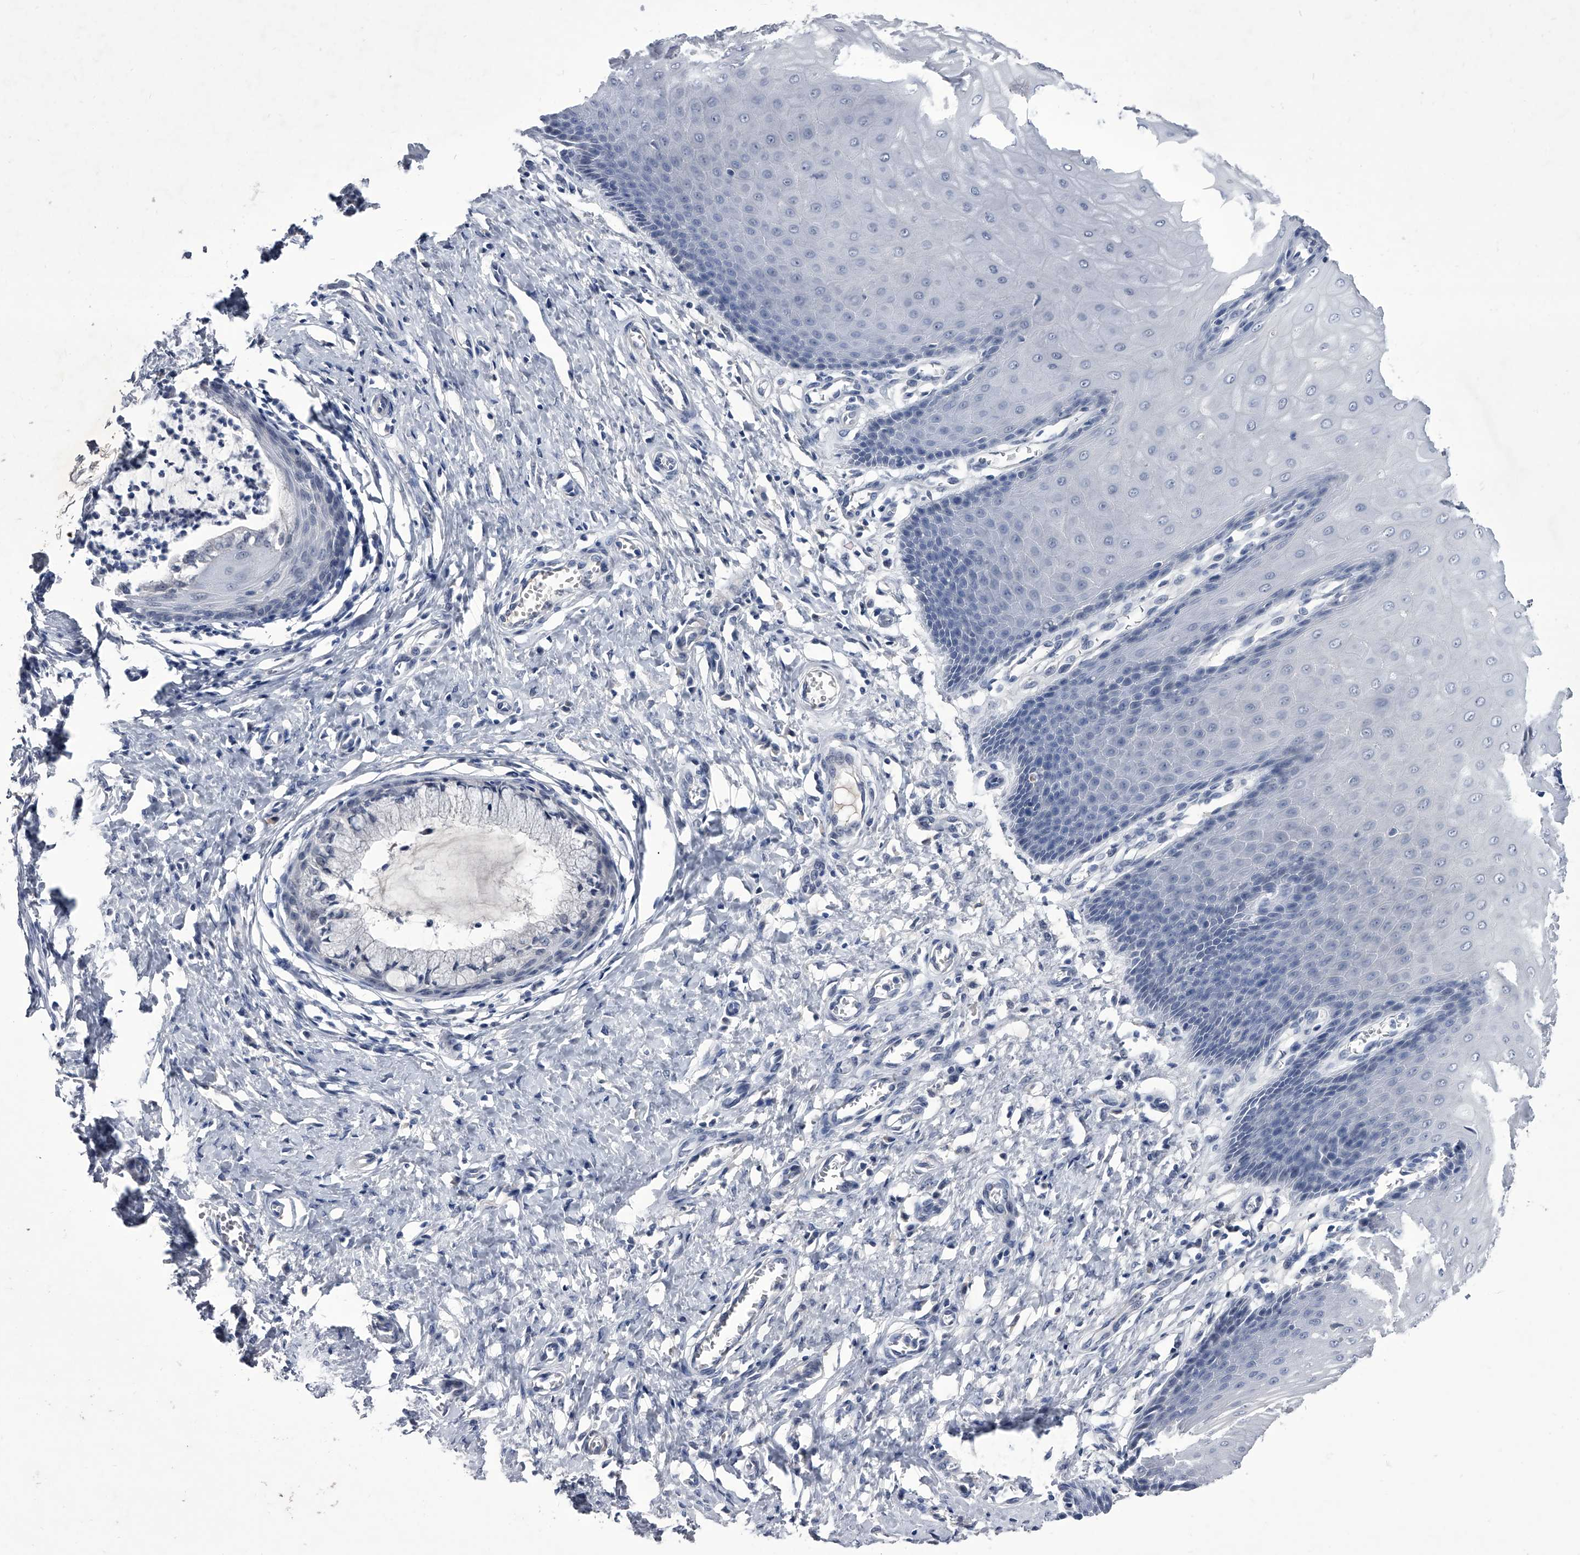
{"staining": {"intensity": "negative", "quantity": "none", "location": "none"}, "tissue": "cervix", "cell_type": "Glandular cells", "image_type": "normal", "snomed": [{"axis": "morphology", "description": "Normal tissue, NOS"}, {"axis": "topography", "description": "Cervix"}], "caption": "Micrograph shows no significant protein staining in glandular cells of unremarkable cervix.", "gene": "CRISP2", "patient": {"sex": "female", "age": 55}}